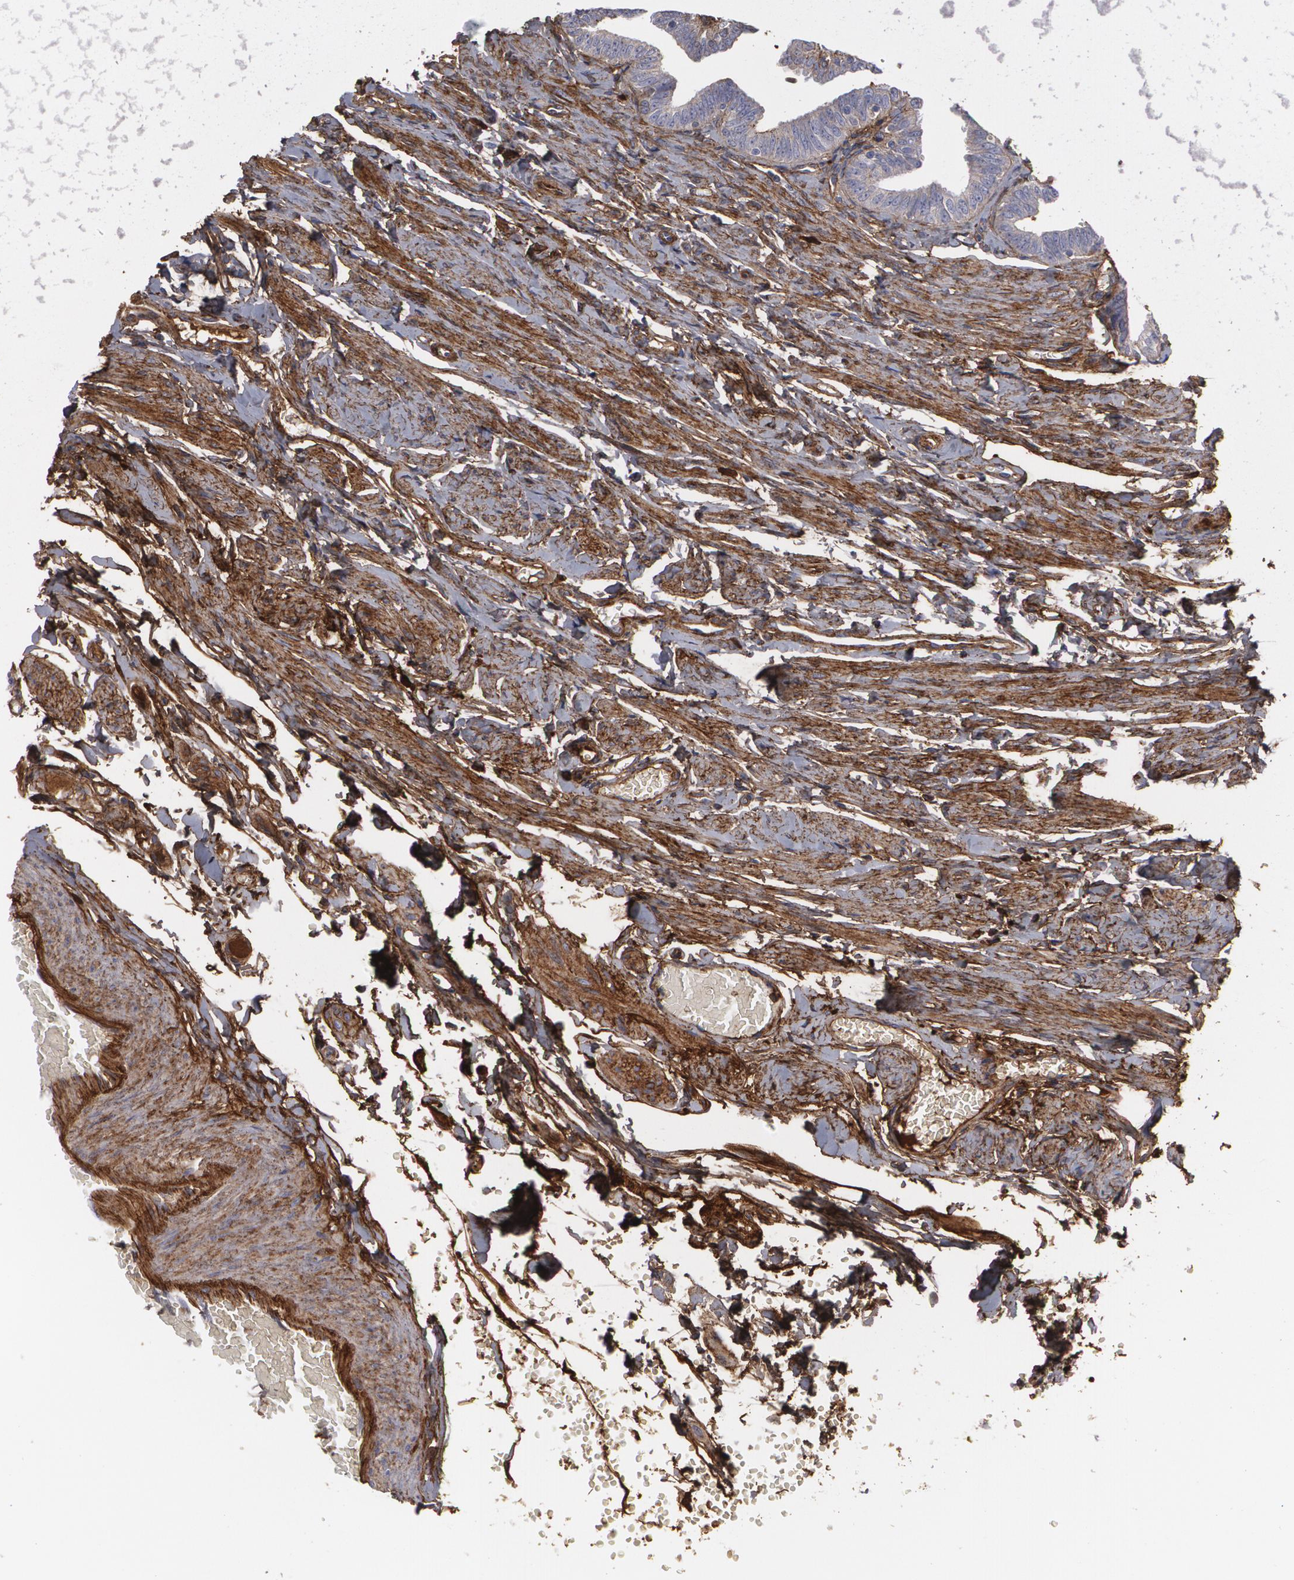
{"staining": {"intensity": "weak", "quantity": "<25%", "location": "cytoplasmic/membranous"}, "tissue": "fallopian tube", "cell_type": "Glandular cells", "image_type": "normal", "snomed": [{"axis": "morphology", "description": "Normal tissue, NOS"}, {"axis": "topography", "description": "Fallopian tube"}, {"axis": "topography", "description": "Ovary"}], "caption": "DAB (3,3'-diaminobenzidine) immunohistochemical staining of unremarkable human fallopian tube exhibits no significant expression in glandular cells.", "gene": "FBLN1", "patient": {"sex": "female", "age": 69}}